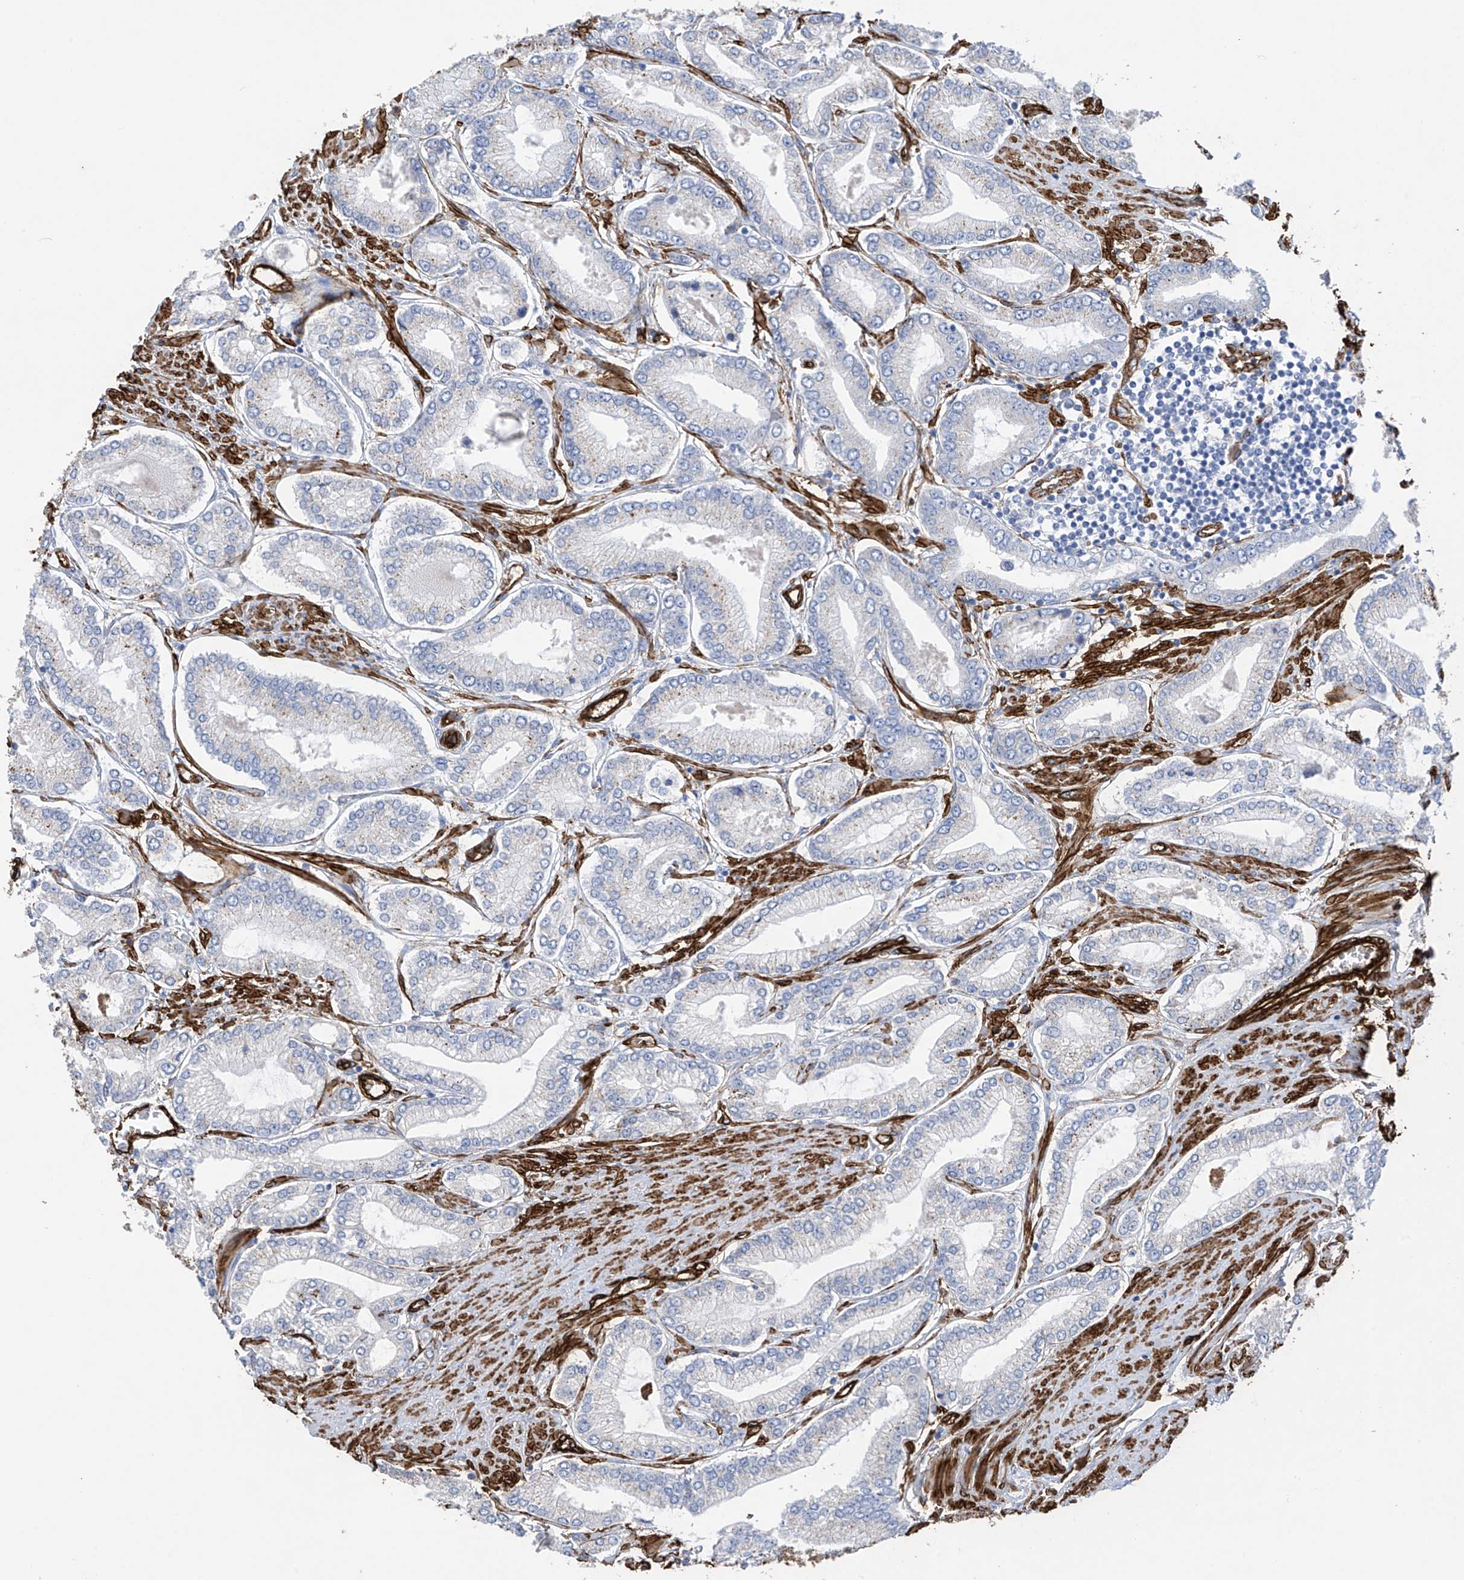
{"staining": {"intensity": "negative", "quantity": "none", "location": "none"}, "tissue": "prostate cancer", "cell_type": "Tumor cells", "image_type": "cancer", "snomed": [{"axis": "morphology", "description": "Adenocarcinoma, Low grade"}, {"axis": "topography", "description": "Prostate"}], "caption": "Prostate cancer was stained to show a protein in brown. There is no significant positivity in tumor cells.", "gene": "UBTD1", "patient": {"sex": "male", "age": 63}}